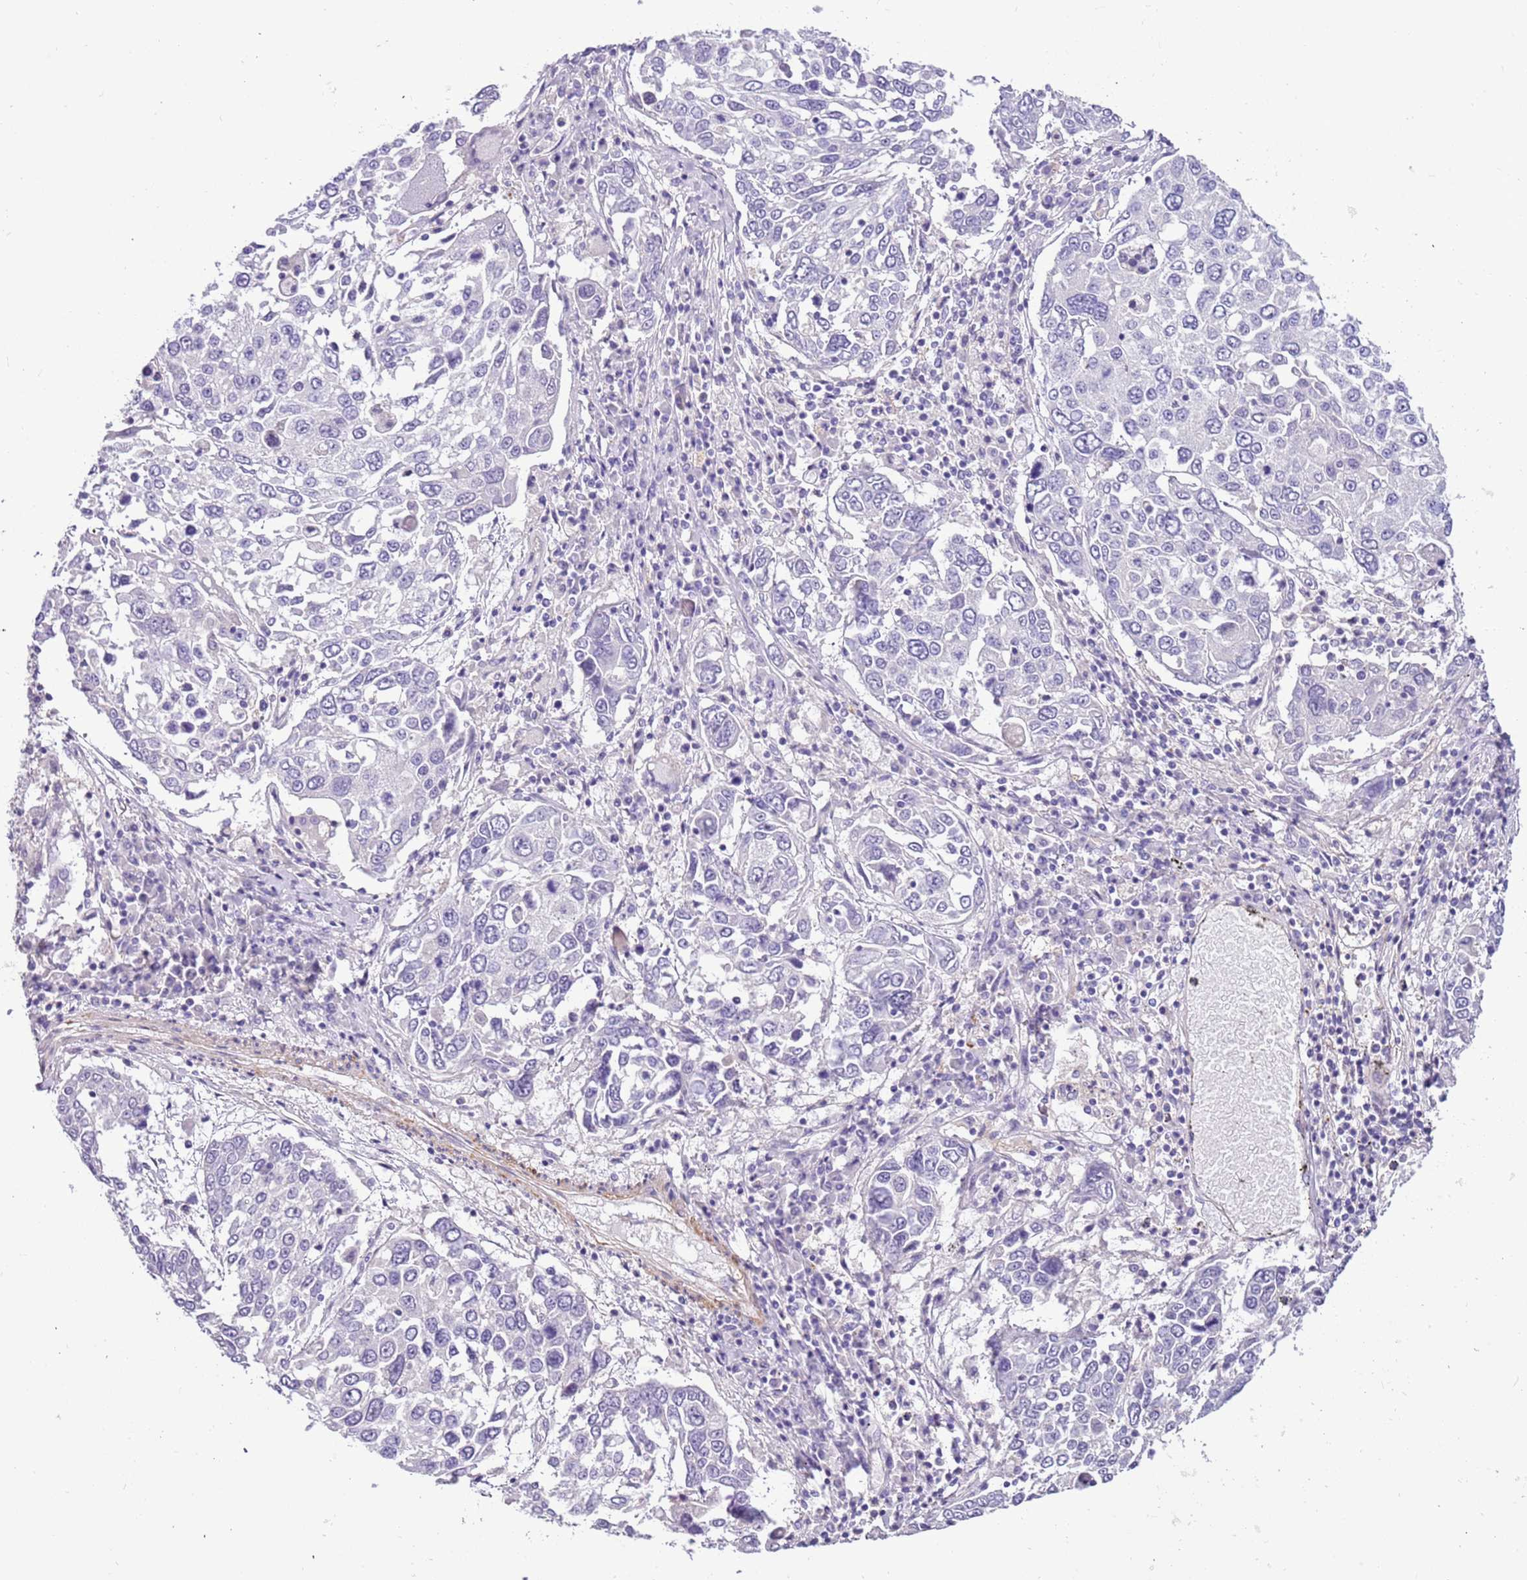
{"staining": {"intensity": "negative", "quantity": "none", "location": "none"}, "tissue": "lung cancer", "cell_type": "Tumor cells", "image_type": "cancer", "snomed": [{"axis": "morphology", "description": "Squamous cell carcinoma, NOS"}, {"axis": "topography", "description": "Lung"}], "caption": "The image exhibits no significant positivity in tumor cells of lung cancer (squamous cell carcinoma). (DAB (3,3'-diaminobenzidine) immunohistochemistry with hematoxylin counter stain).", "gene": "PCGF2", "patient": {"sex": "male", "age": 65}}